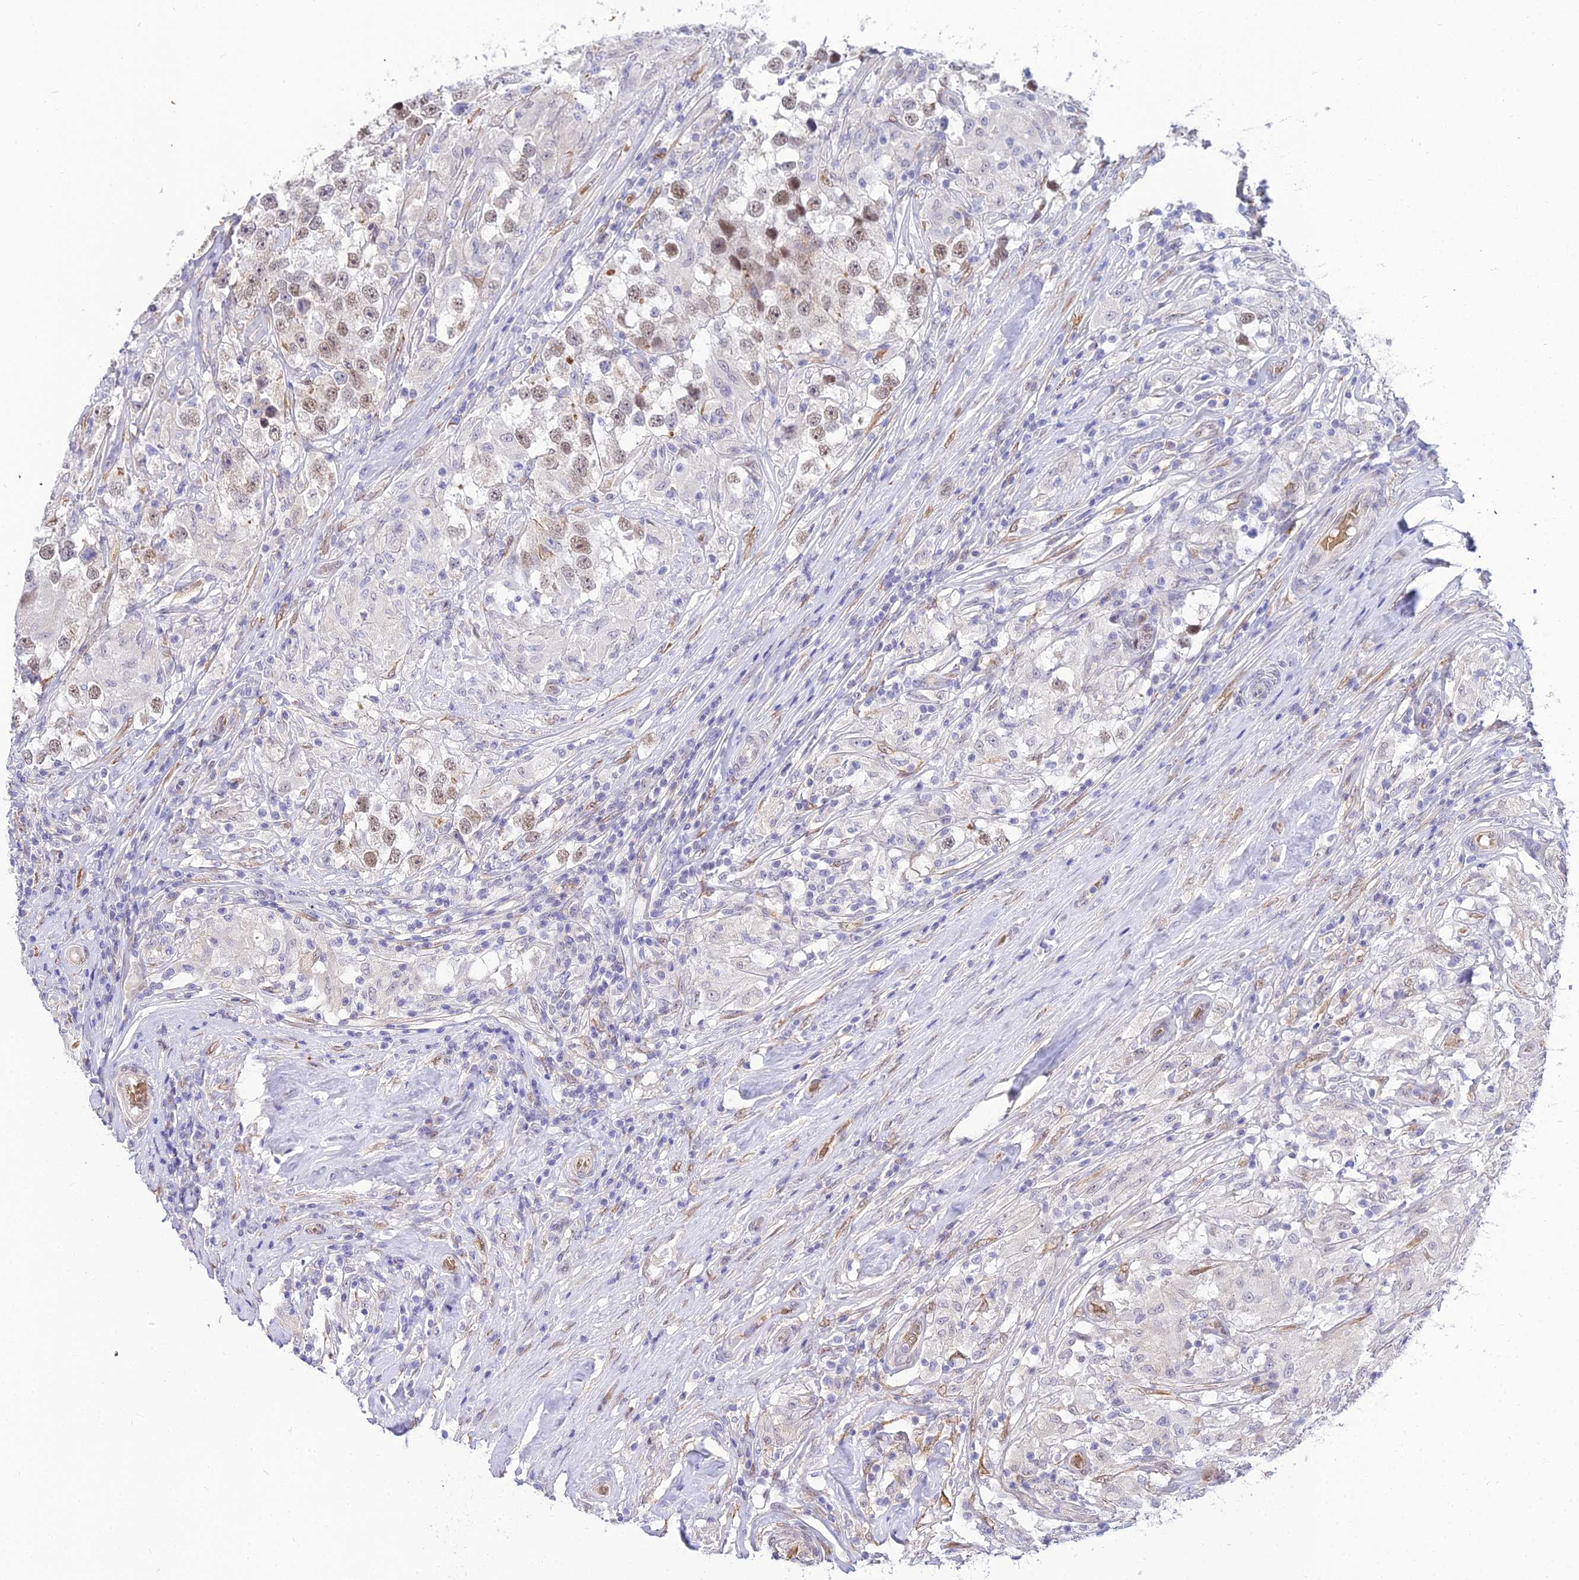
{"staining": {"intensity": "weak", "quantity": "25%-75%", "location": "nuclear"}, "tissue": "testis cancer", "cell_type": "Tumor cells", "image_type": "cancer", "snomed": [{"axis": "morphology", "description": "Seminoma, NOS"}, {"axis": "topography", "description": "Testis"}], "caption": "Immunohistochemical staining of human seminoma (testis) displays weak nuclear protein expression in approximately 25%-75% of tumor cells. The staining was performed using DAB (3,3'-diaminobenzidine), with brown indicating positive protein expression. Nuclei are stained blue with hematoxylin.", "gene": "BCL9", "patient": {"sex": "male", "age": 46}}